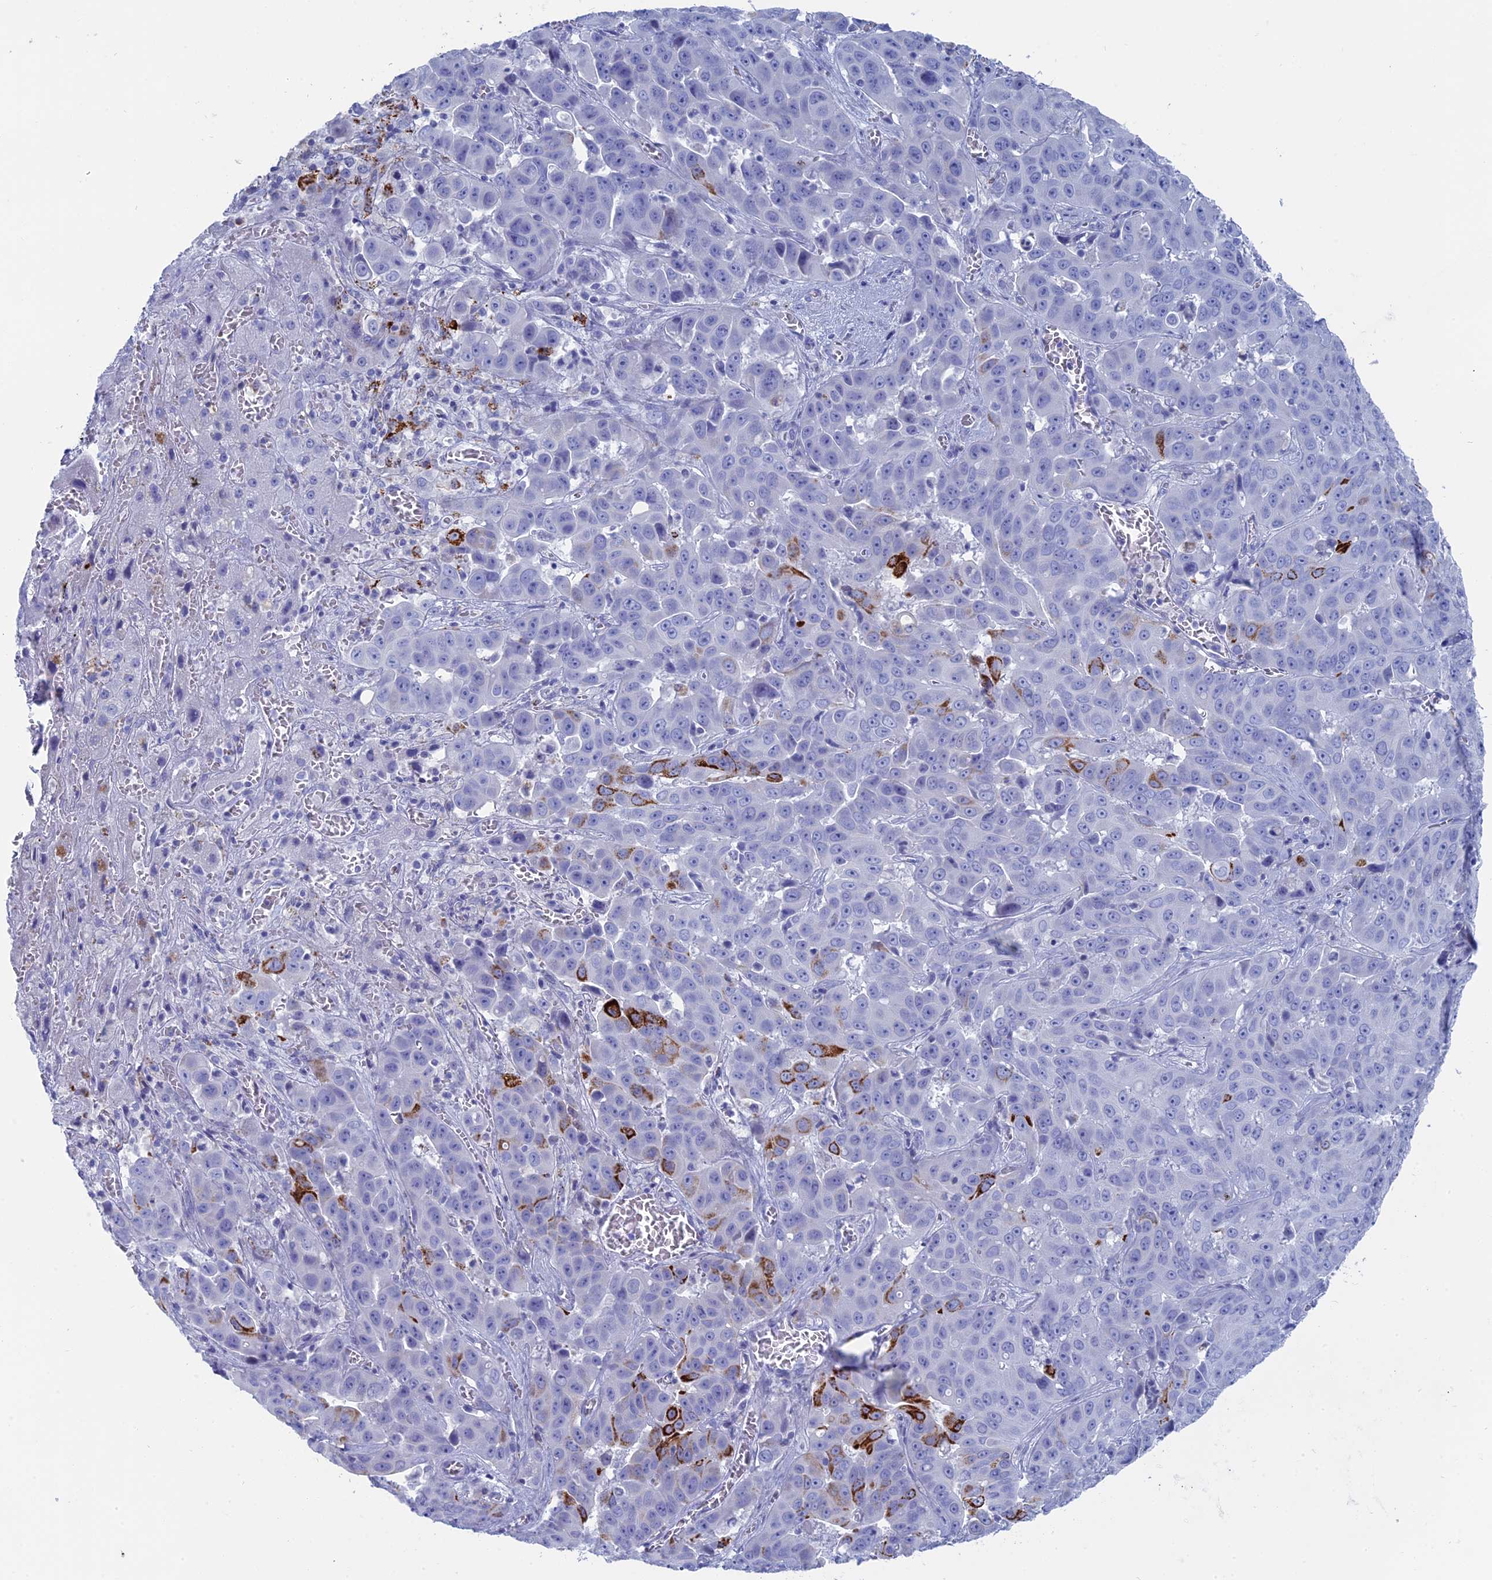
{"staining": {"intensity": "strong", "quantity": "<25%", "location": "cytoplasmic/membranous"}, "tissue": "liver cancer", "cell_type": "Tumor cells", "image_type": "cancer", "snomed": [{"axis": "morphology", "description": "Cholangiocarcinoma"}, {"axis": "topography", "description": "Liver"}], "caption": "Protein staining of cholangiocarcinoma (liver) tissue shows strong cytoplasmic/membranous staining in about <25% of tumor cells.", "gene": "ALMS1", "patient": {"sex": "female", "age": 52}}